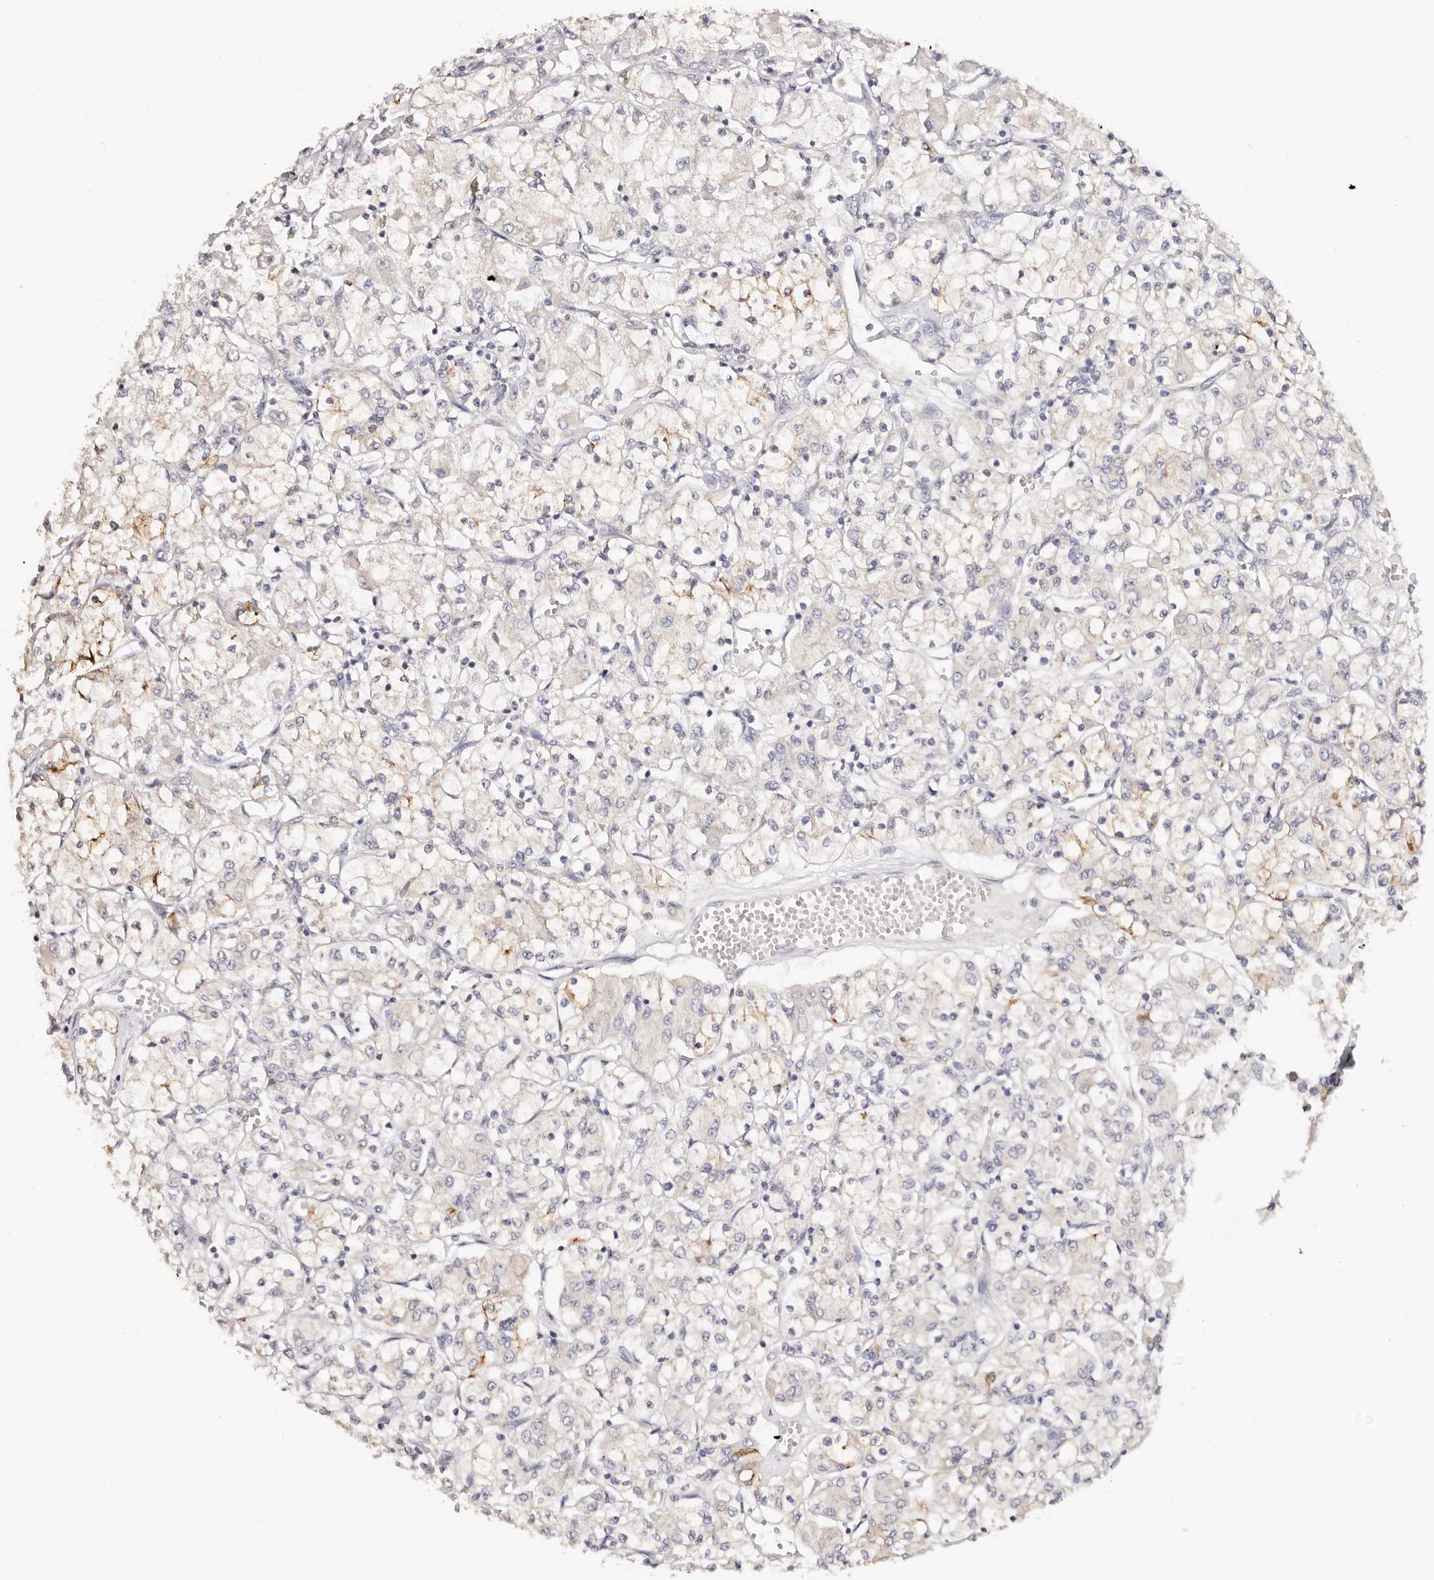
{"staining": {"intensity": "moderate", "quantity": "<25%", "location": "cytoplasmic/membranous"}, "tissue": "renal cancer", "cell_type": "Tumor cells", "image_type": "cancer", "snomed": [{"axis": "morphology", "description": "Adenocarcinoma, NOS"}, {"axis": "topography", "description": "Kidney"}], "caption": "IHC image of neoplastic tissue: adenocarcinoma (renal) stained using IHC displays low levels of moderate protein expression localized specifically in the cytoplasmic/membranous of tumor cells, appearing as a cytoplasmic/membranous brown color.", "gene": "VIPAS39", "patient": {"sex": "female", "age": 59}}